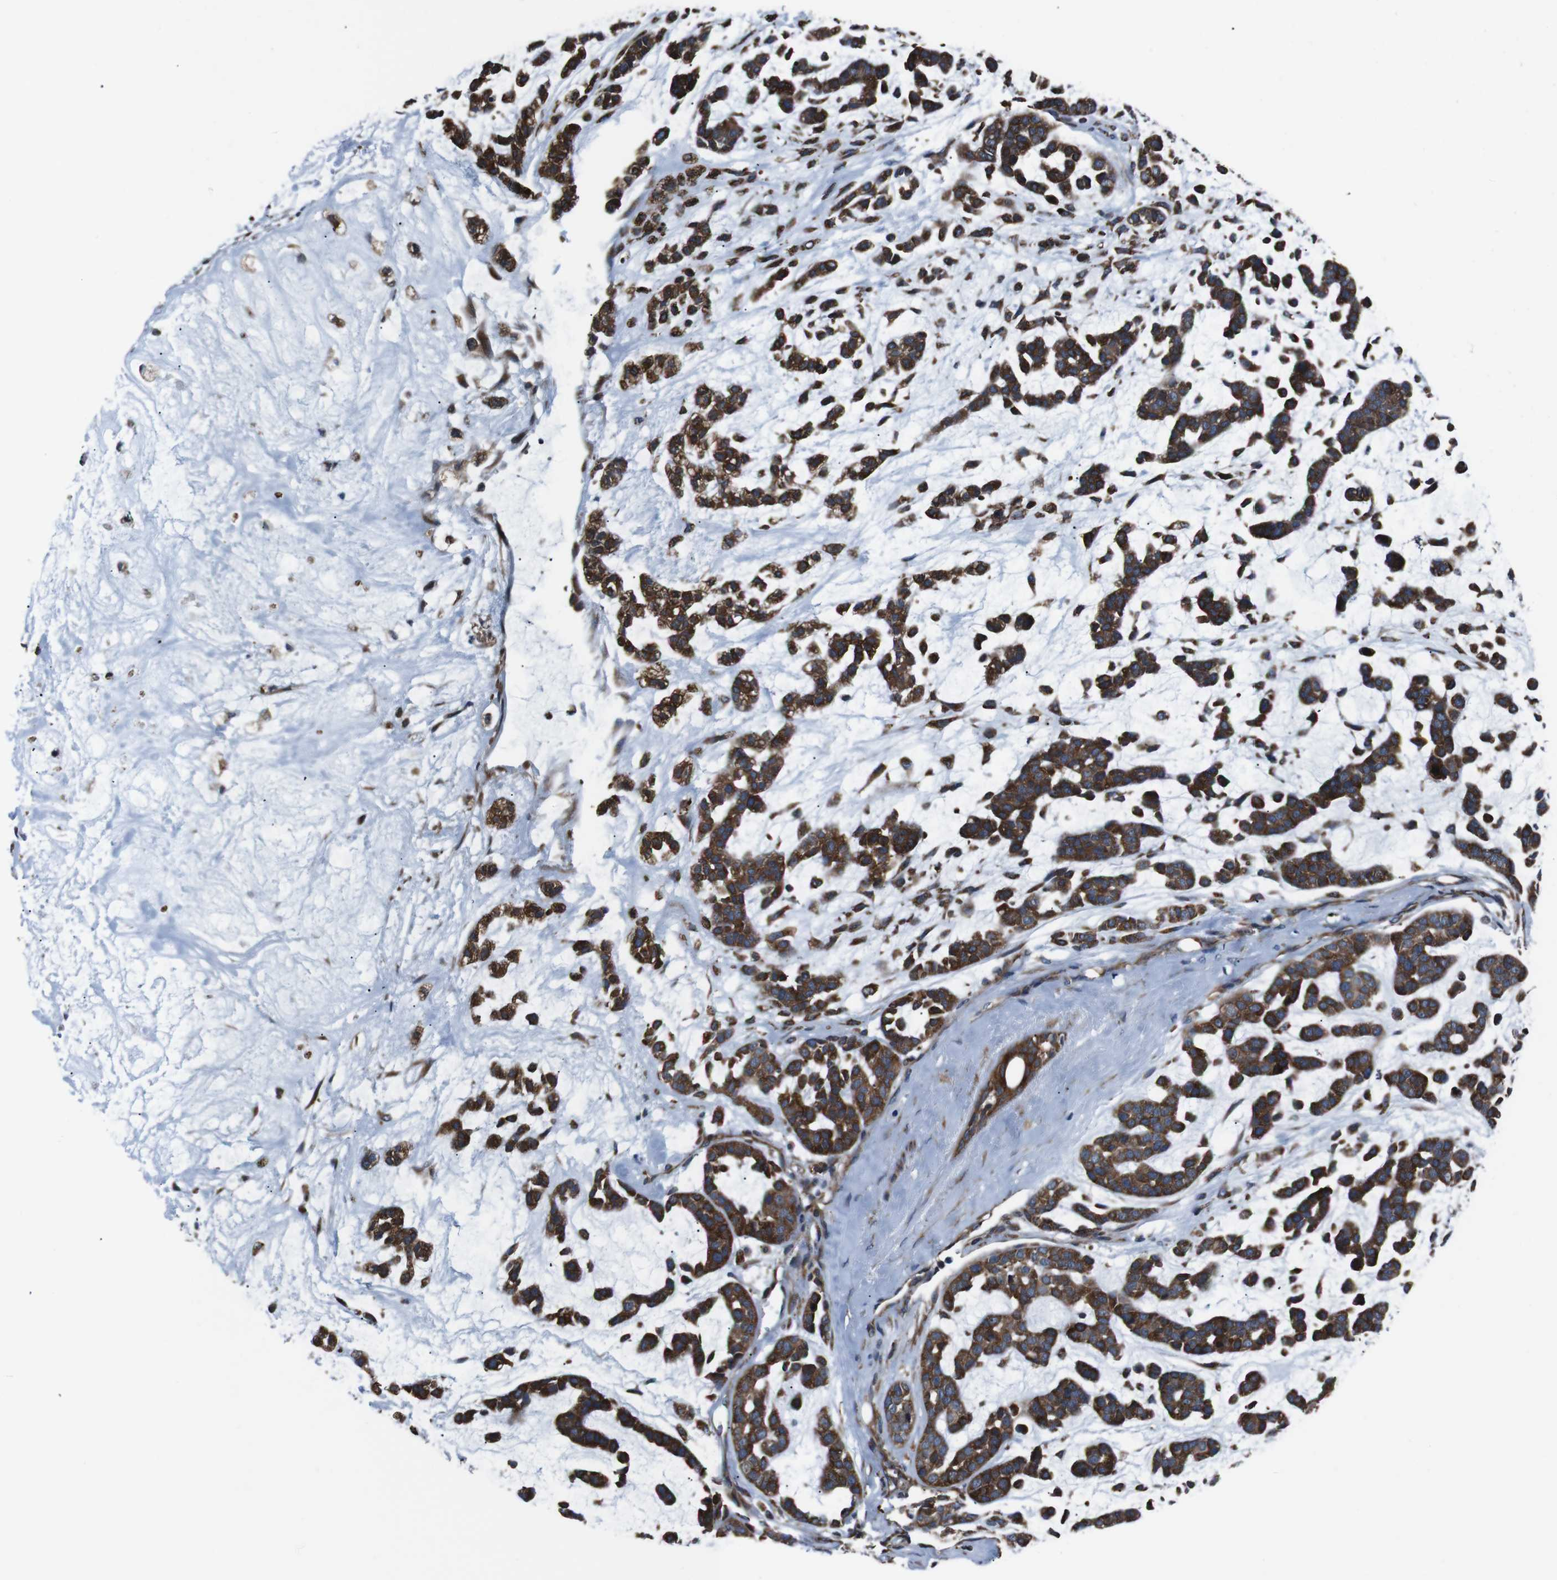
{"staining": {"intensity": "strong", "quantity": ">75%", "location": "cytoplasmic/membranous"}, "tissue": "head and neck cancer", "cell_type": "Tumor cells", "image_type": "cancer", "snomed": [{"axis": "morphology", "description": "Adenocarcinoma, NOS"}, {"axis": "morphology", "description": "Adenoma, NOS"}, {"axis": "topography", "description": "Head-Neck"}], "caption": "This photomicrograph shows head and neck adenoma stained with immunohistochemistry to label a protein in brown. The cytoplasmic/membranous of tumor cells show strong positivity for the protein. Nuclei are counter-stained blue.", "gene": "EIF4A2", "patient": {"sex": "female", "age": 55}}